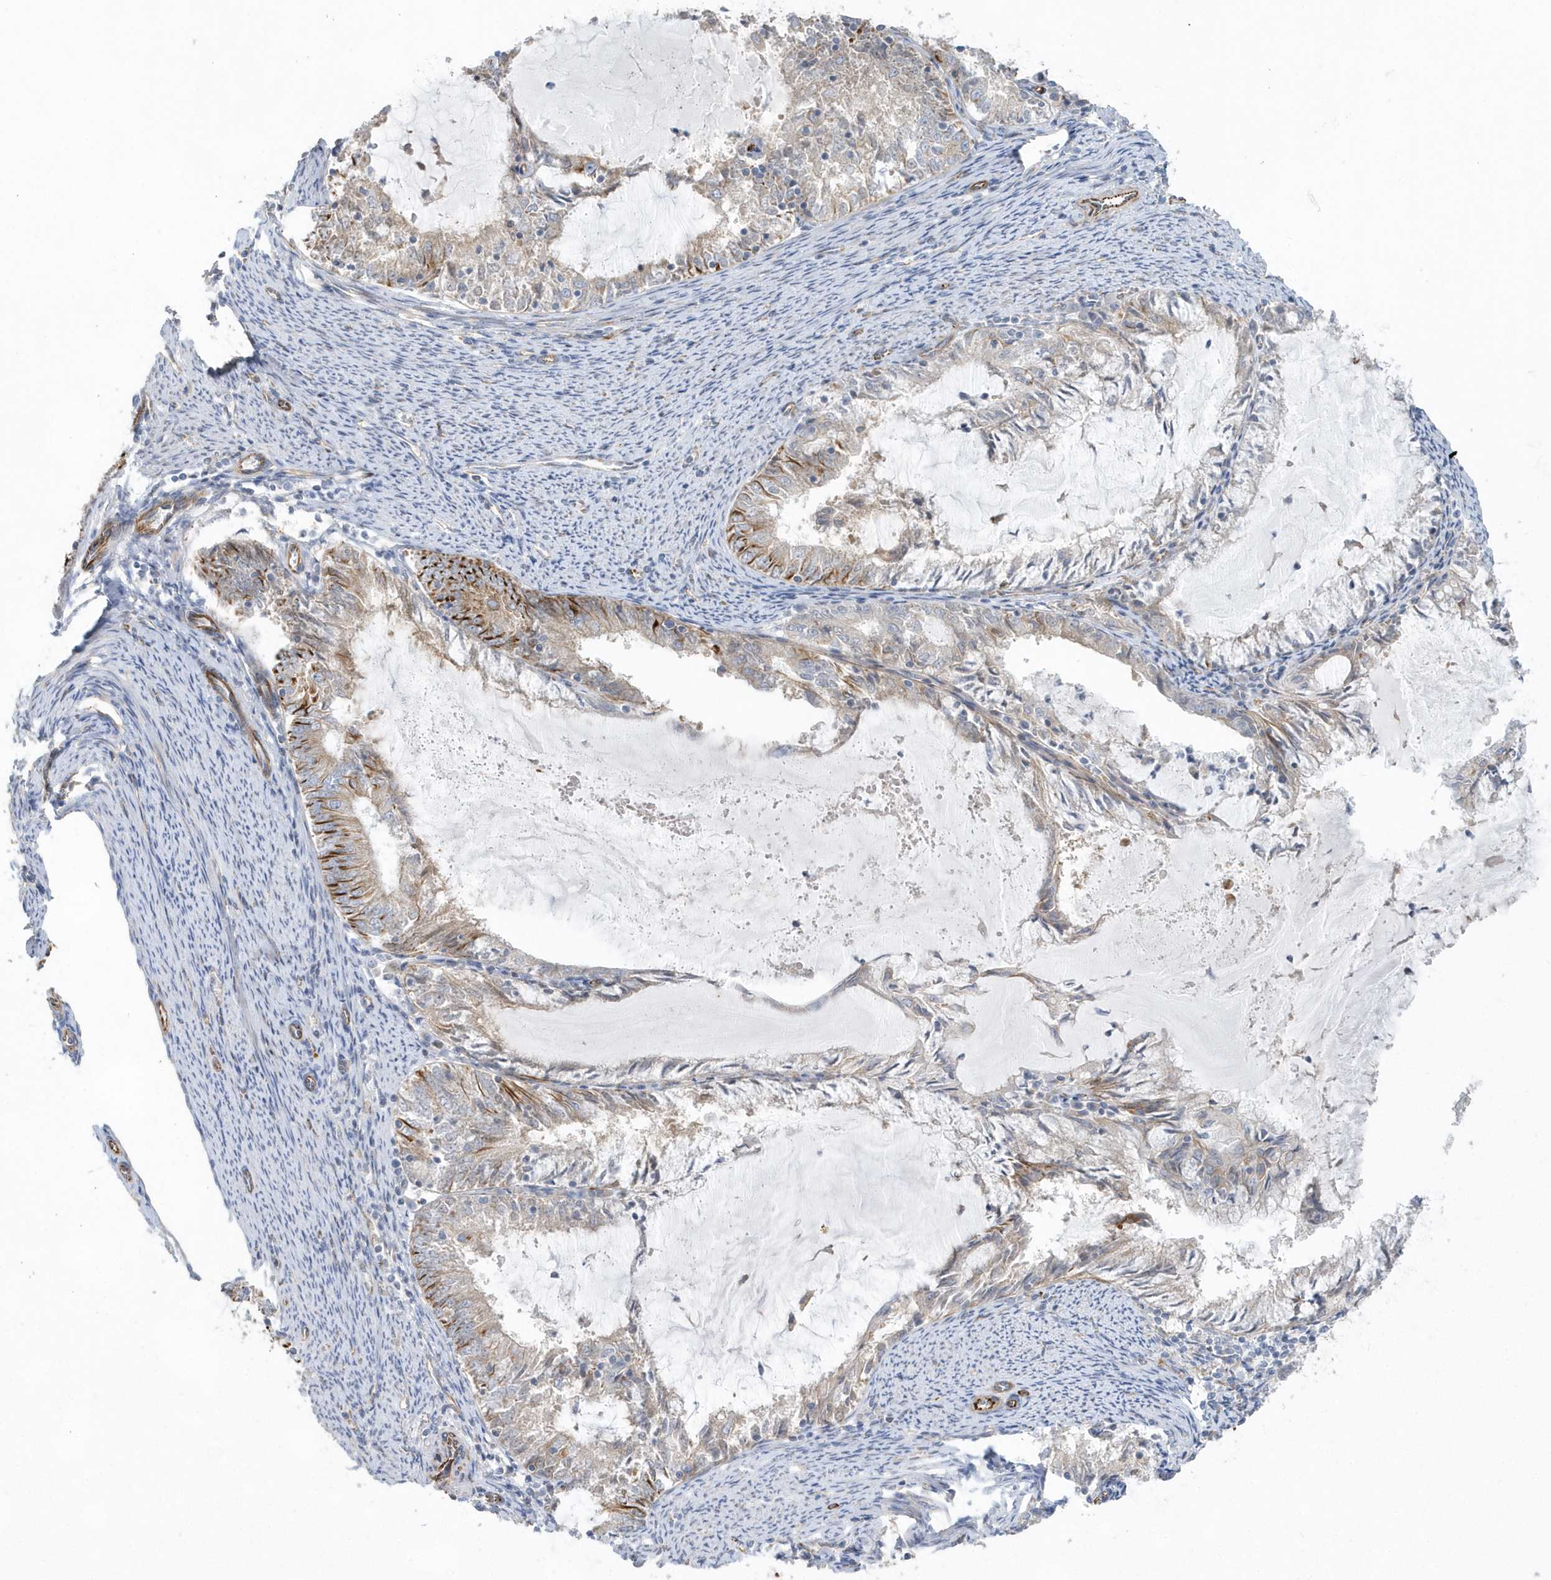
{"staining": {"intensity": "moderate", "quantity": "25%-75%", "location": "cytoplasmic/membranous"}, "tissue": "endometrial cancer", "cell_type": "Tumor cells", "image_type": "cancer", "snomed": [{"axis": "morphology", "description": "Adenocarcinoma, NOS"}, {"axis": "topography", "description": "Endometrium"}], "caption": "Tumor cells exhibit medium levels of moderate cytoplasmic/membranous positivity in about 25%-75% of cells in endometrial cancer (adenocarcinoma).", "gene": "RAB17", "patient": {"sex": "female", "age": 57}}